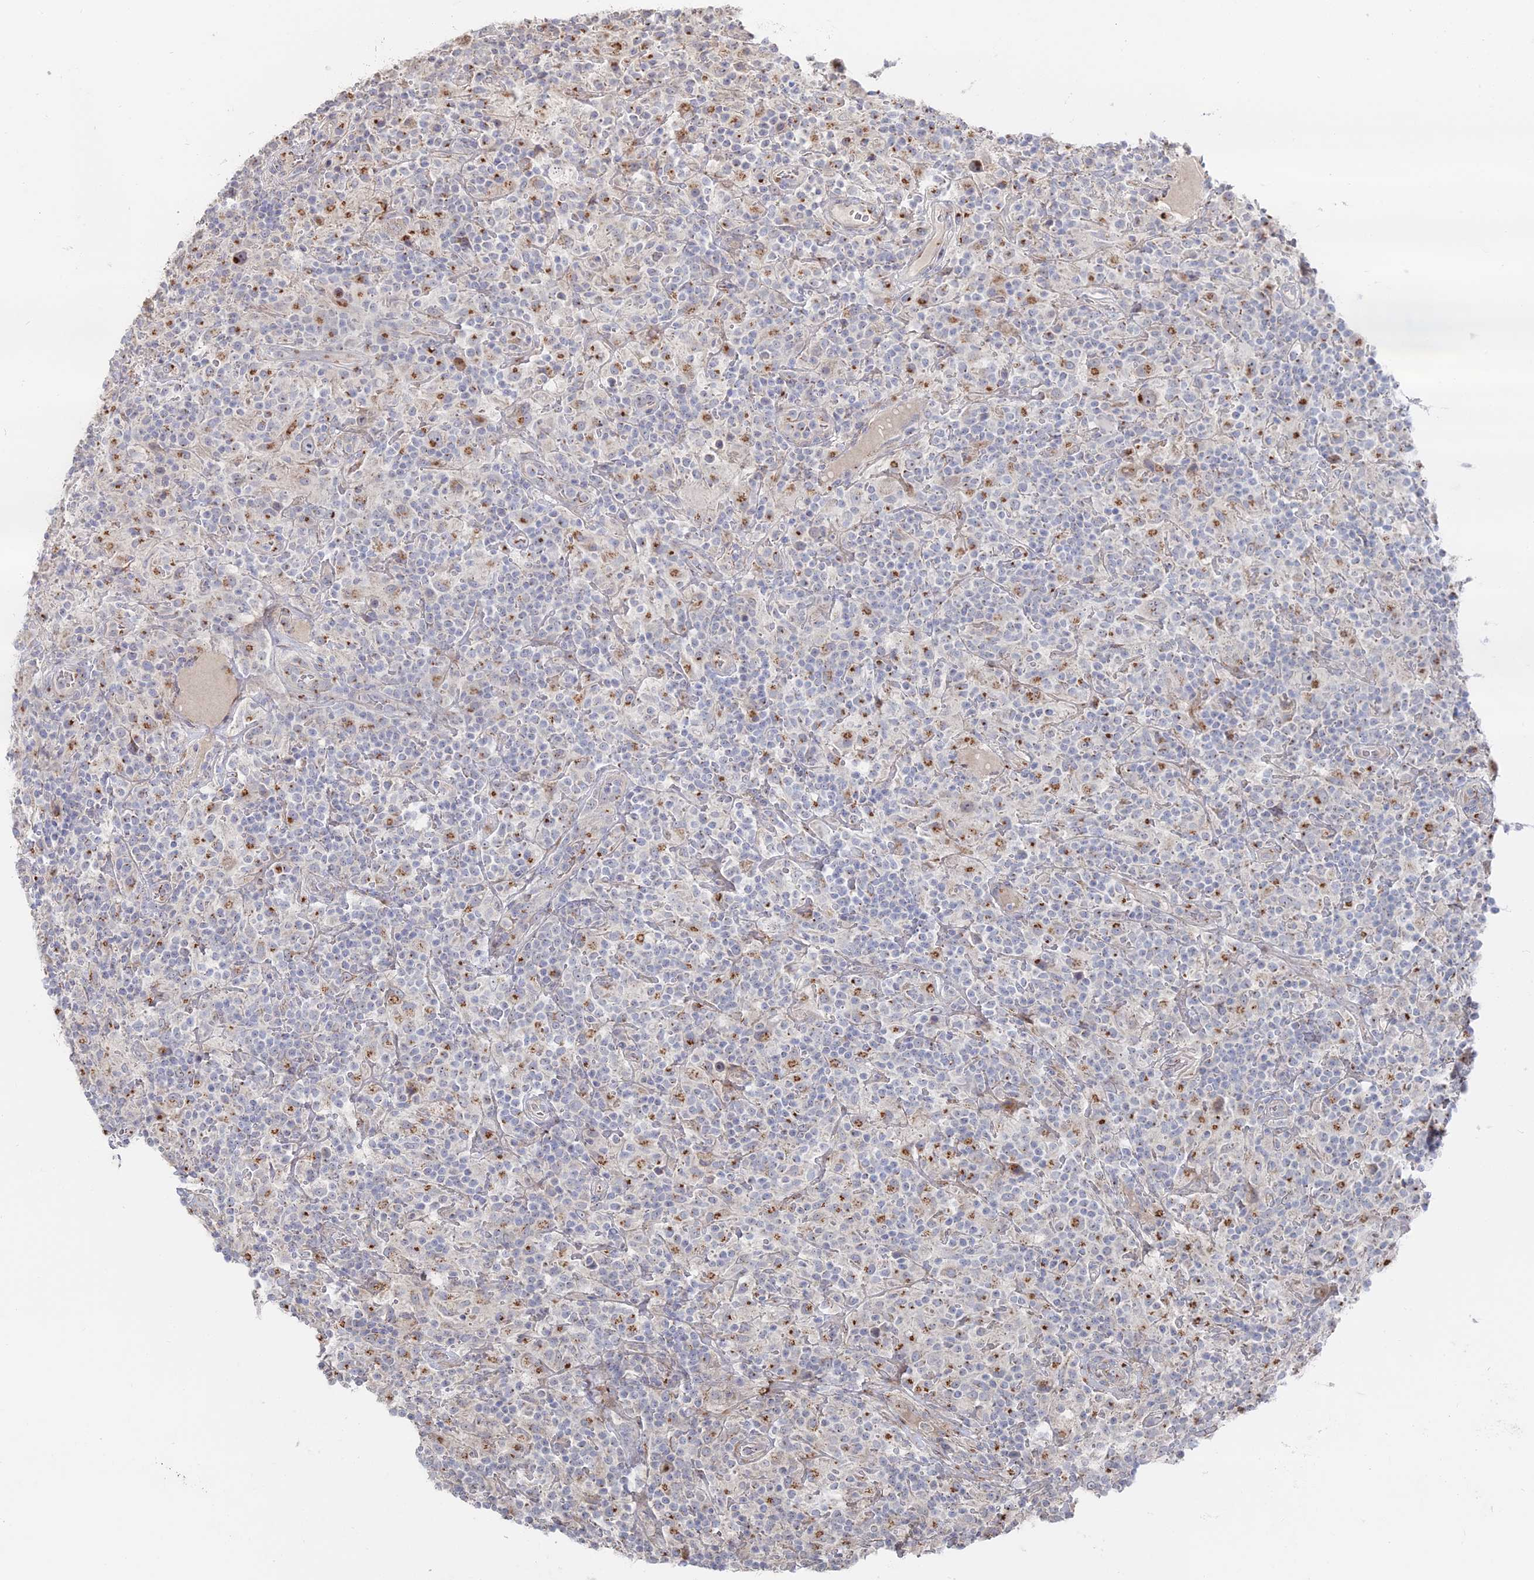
{"staining": {"intensity": "negative", "quantity": "none", "location": "none"}, "tissue": "lymphoma", "cell_type": "Tumor cells", "image_type": "cancer", "snomed": [{"axis": "morphology", "description": "Hodgkin's disease, NOS"}, {"axis": "topography", "description": "Lymph node"}], "caption": "The IHC photomicrograph has no significant expression in tumor cells of Hodgkin's disease tissue.", "gene": "SGMS1", "patient": {"sex": "male", "age": 70}}